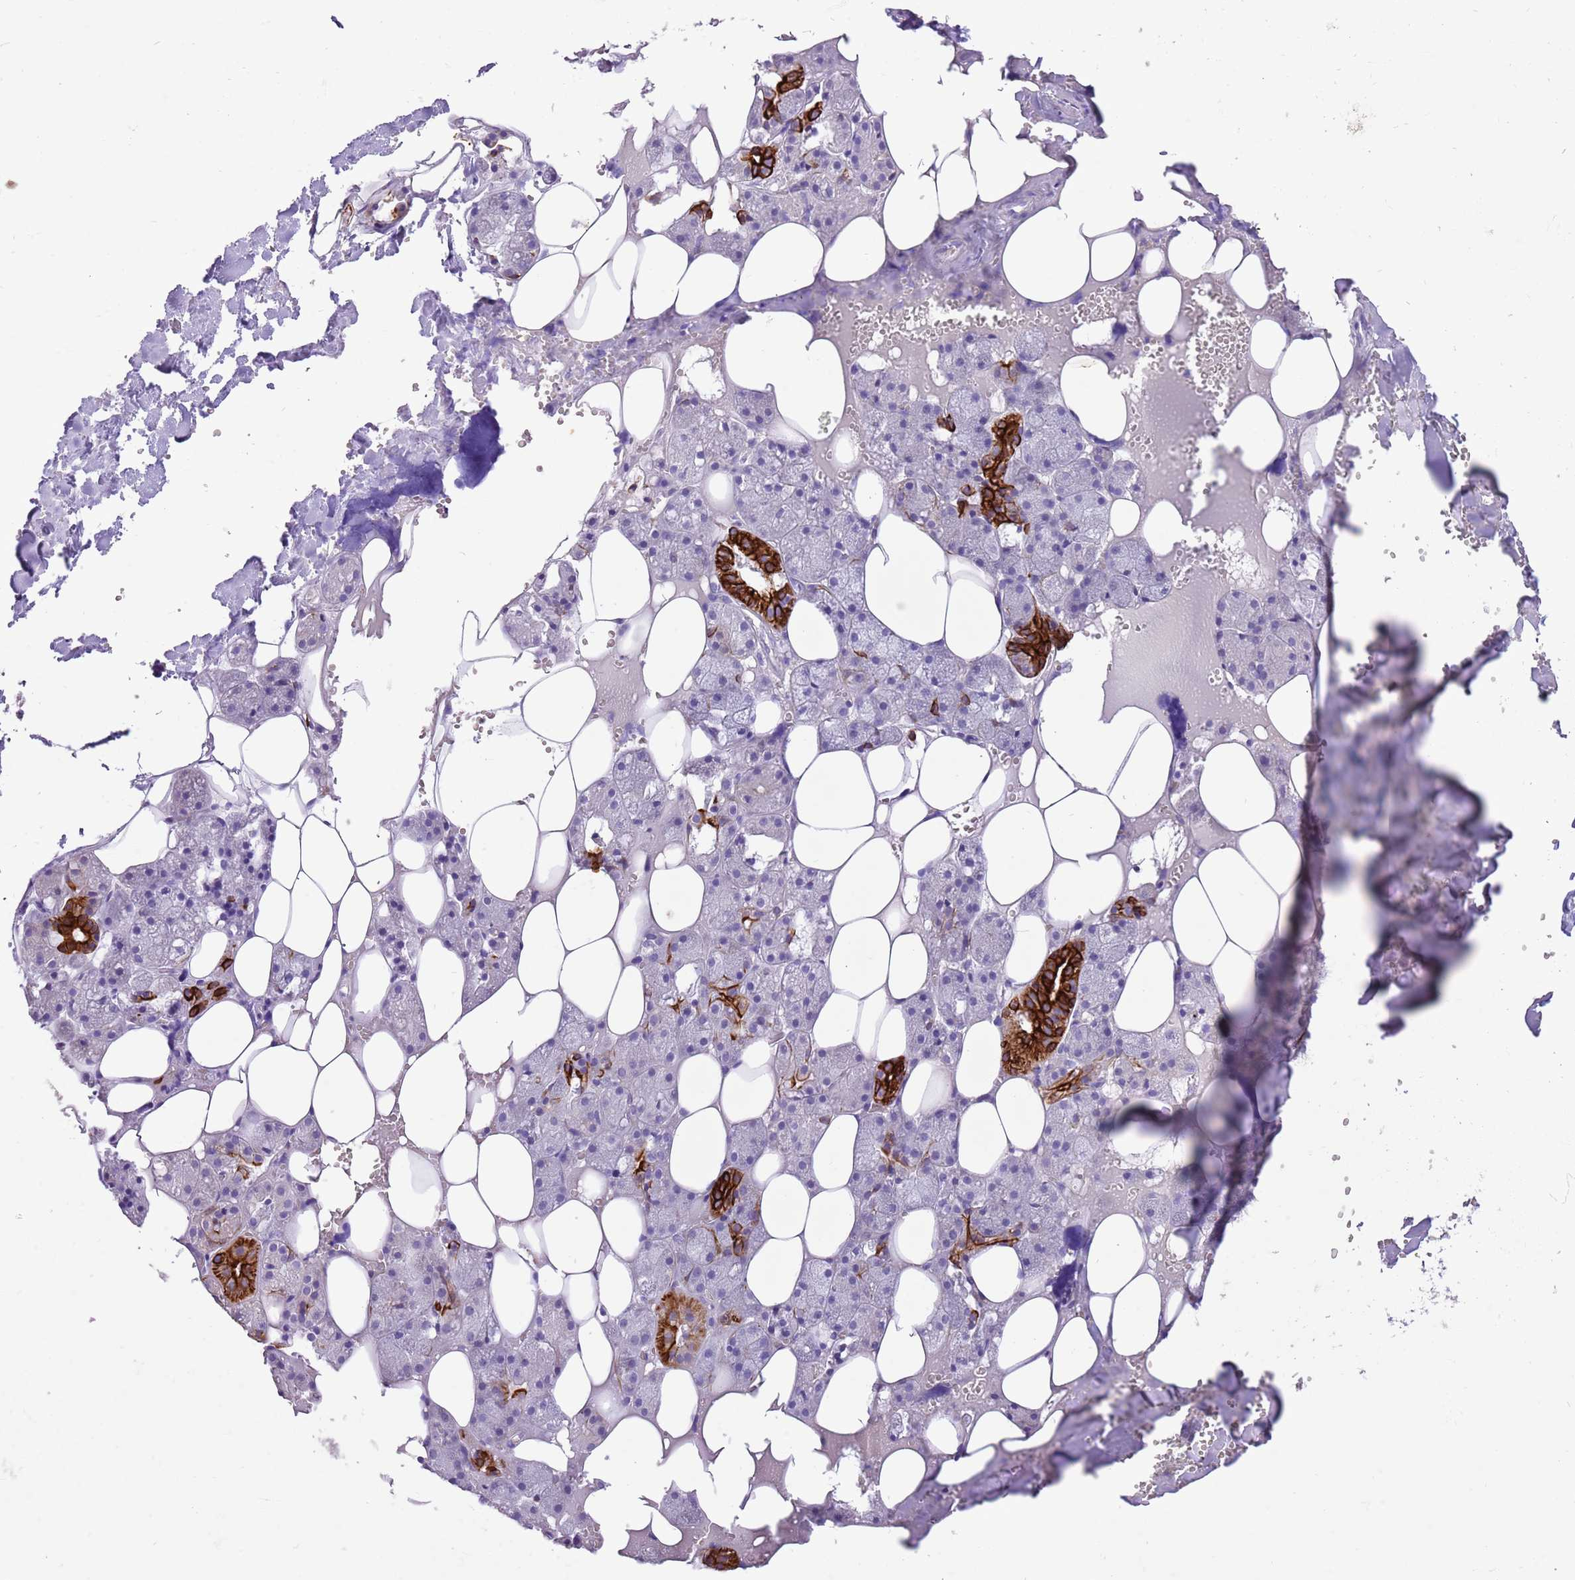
{"staining": {"intensity": "strong", "quantity": "25%-75%", "location": "cytoplasmic/membranous"}, "tissue": "salivary gland", "cell_type": "Glandular cells", "image_type": "normal", "snomed": [{"axis": "morphology", "description": "Normal tissue, NOS"}, {"axis": "topography", "description": "Salivary gland"}], "caption": "Immunohistochemistry (IHC) histopathology image of unremarkable salivary gland: human salivary gland stained using IHC displays high levels of strong protein expression localized specifically in the cytoplasmic/membranous of glandular cells, appearing as a cytoplasmic/membranous brown color.", "gene": "R3HDM4", "patient": {"sex": "male", "age": 62}}